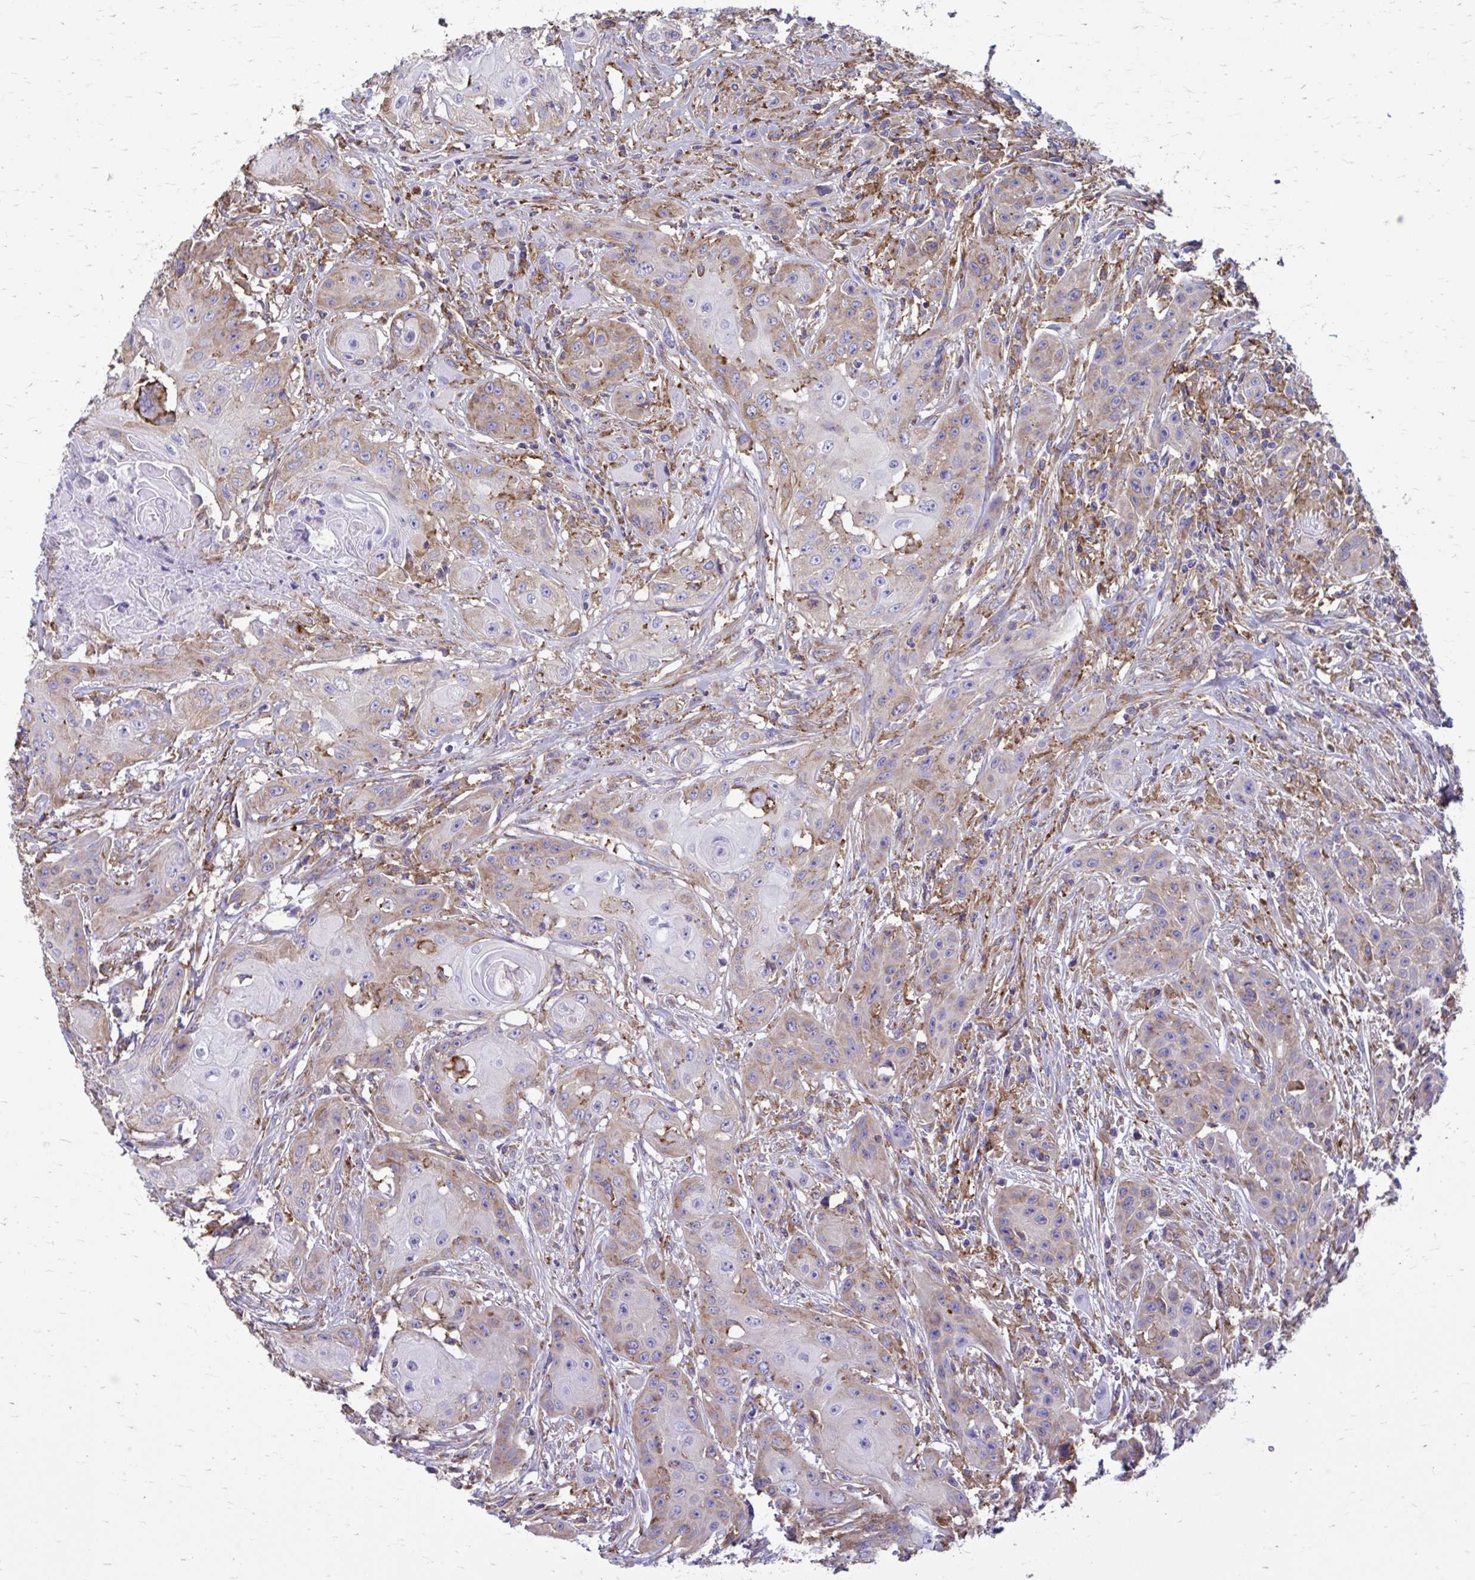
{"staining": {"intensity": "weak", "quantity": "25%-75%", "location": "cytoplasmic/membranous"}, "tissue": "head and neck cancer", "cell_type": "Tumor cells", "image_type": "cancer", "snomed": [{"axis": "morphology", "description": "Squamous cell carcinoma, NOS"}, {"axis": "topography", "description": "Oral tissue"}, {"axis": "topography", "description": "Head-Neck"}, {"axis": "topography", "description": "Neck, NOS"}], "caption": "A photomicrograph showing weak cytoplasmic/membranous expression in approximately 25%-75% of tumor cells in squamous cell carcinoma (head and neck), as visualized by brown immunohistochemical staining.", "gene": "CLTA", "patient": {"sex": "female", "age": 55}}